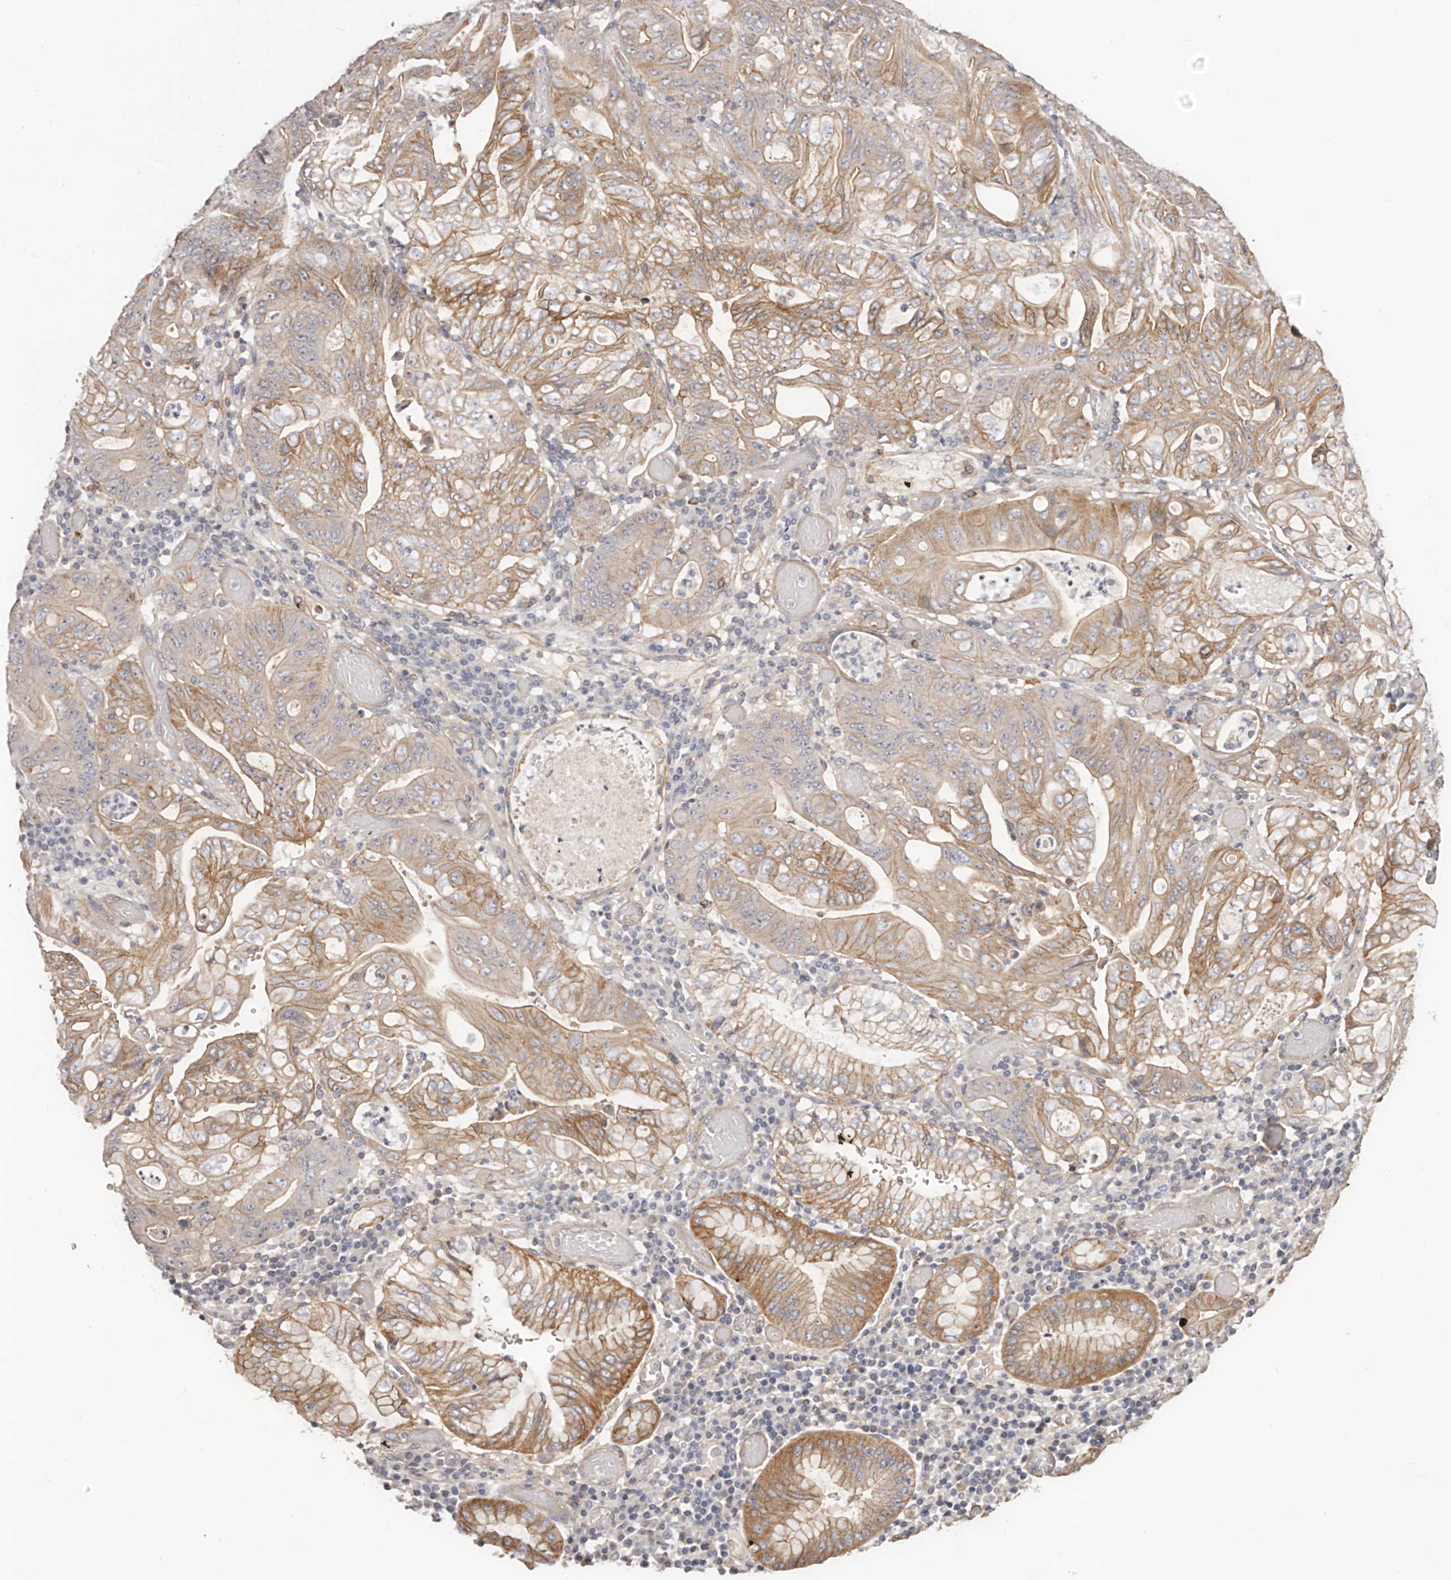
{"staining": {"intensity": "moderate", "quantity": ">75%", "location": "cytoplasmic/membranous"}, "tissue": "stomach cancer", "cell_type": "Tumor cells", "image_type": "cancer", "snomed": [{"axis": "morphology", "description": "Adenocarcinoma, NOS"}, {"axis": "topography", "description": "Stomach"}], "caption": "Immunohistochemical staining of stomach cancer shows medium levels of moderate cytoplasmic/membranous expression in about >75% of tumor cells.", "gene": "DMRT2", "patient": {"sex": "female", "age": 73}}